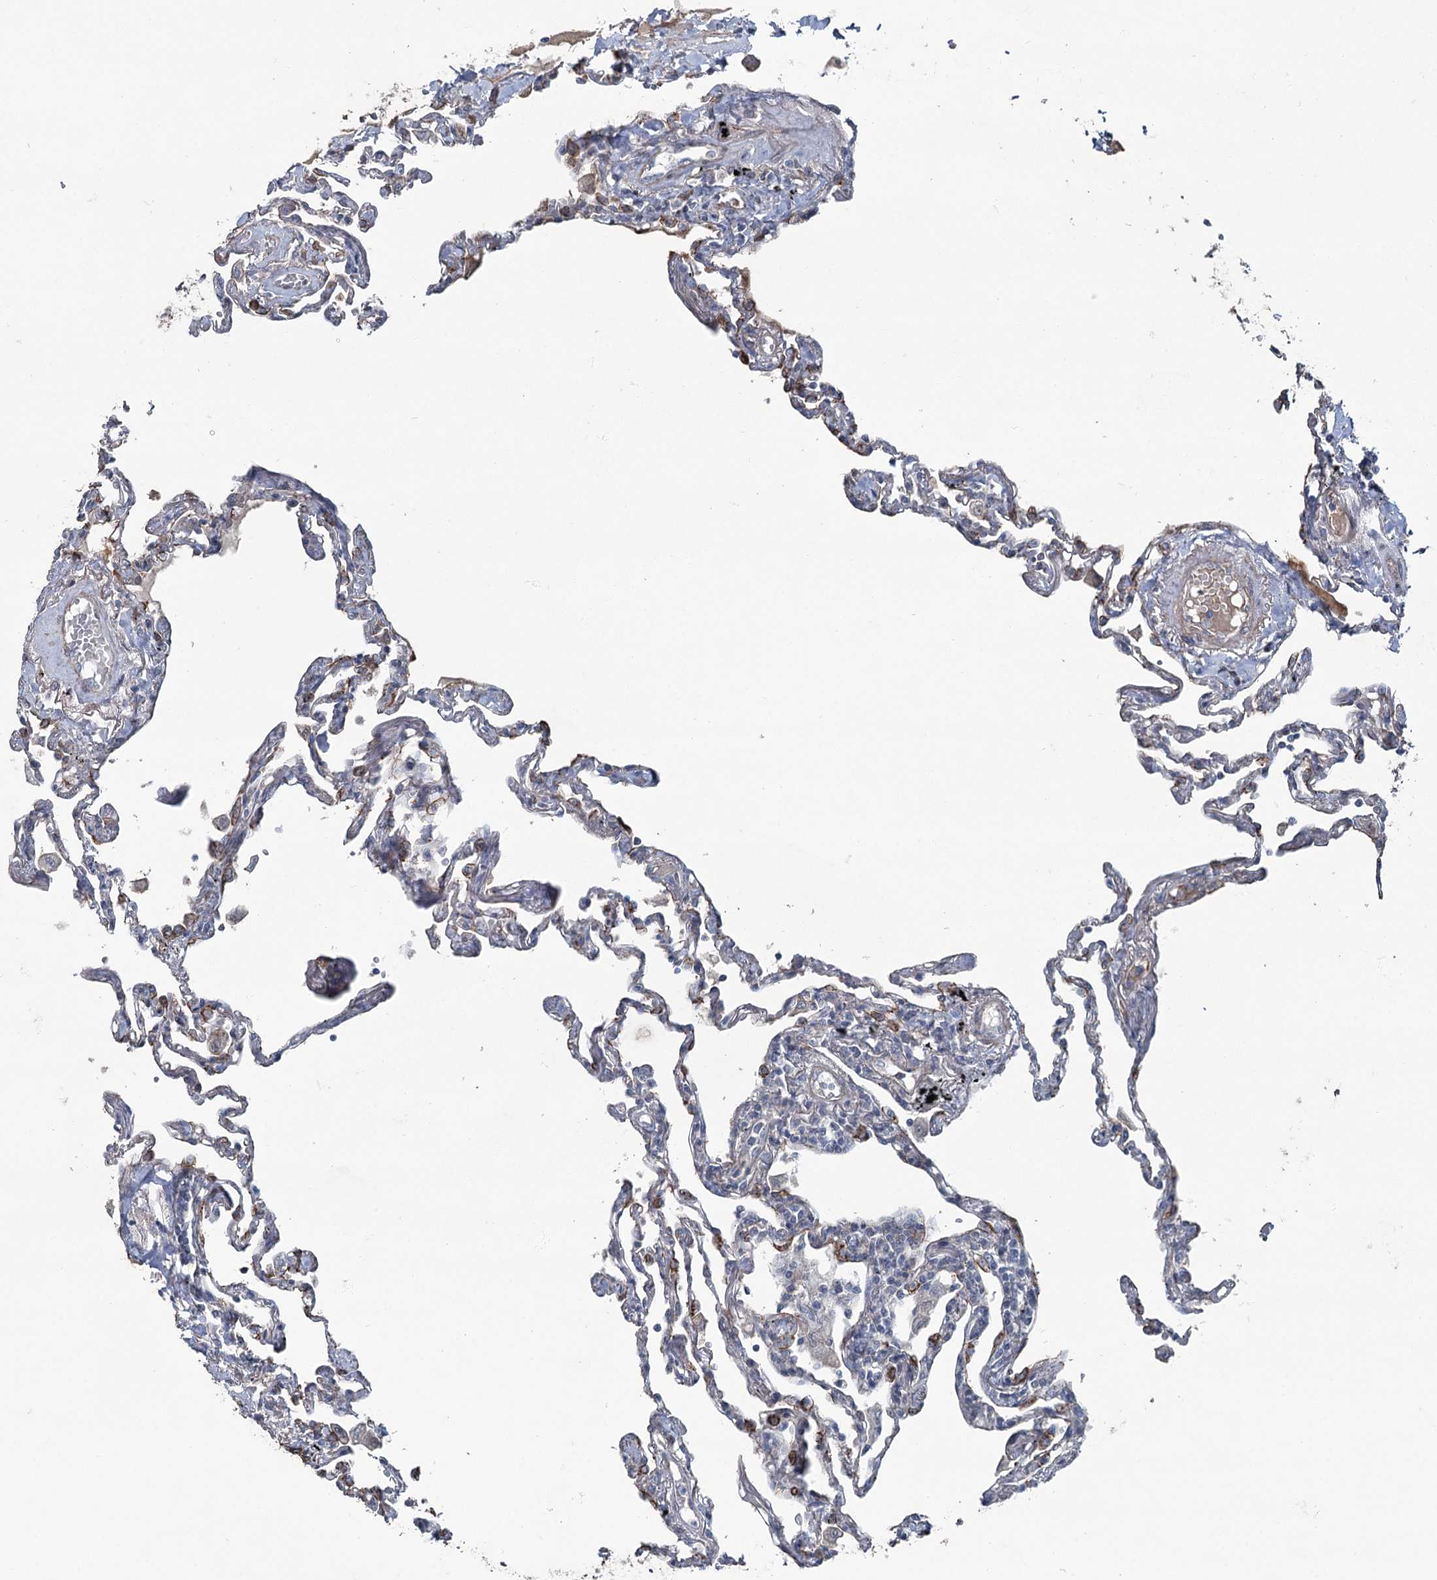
{"staining": {"intensity": "moderate", "quantity": "<25%", "location": "cytoplasmic/membranous"}, "tissue": "lung", "cell_type": "Alveolar cells", "image_type": "normal", "snomed": [{"axis": "morphology", "description": "Normal tissue, NOS"}, {"axis": "topography", "description": "Lung"}], "caption": "Immunohistochemical staining of unremarkable human lung shows low levels of moderate cytoplasmic/membranous positivity in approximately <25% of alveolar cells. The protein of interest is stained brown, and the nuclei are stained in blue (DAB IHC with brightfield microscopy, high magnification).", "gene": "FAM120B", "patient": {"sex": "female", "age": 67}}